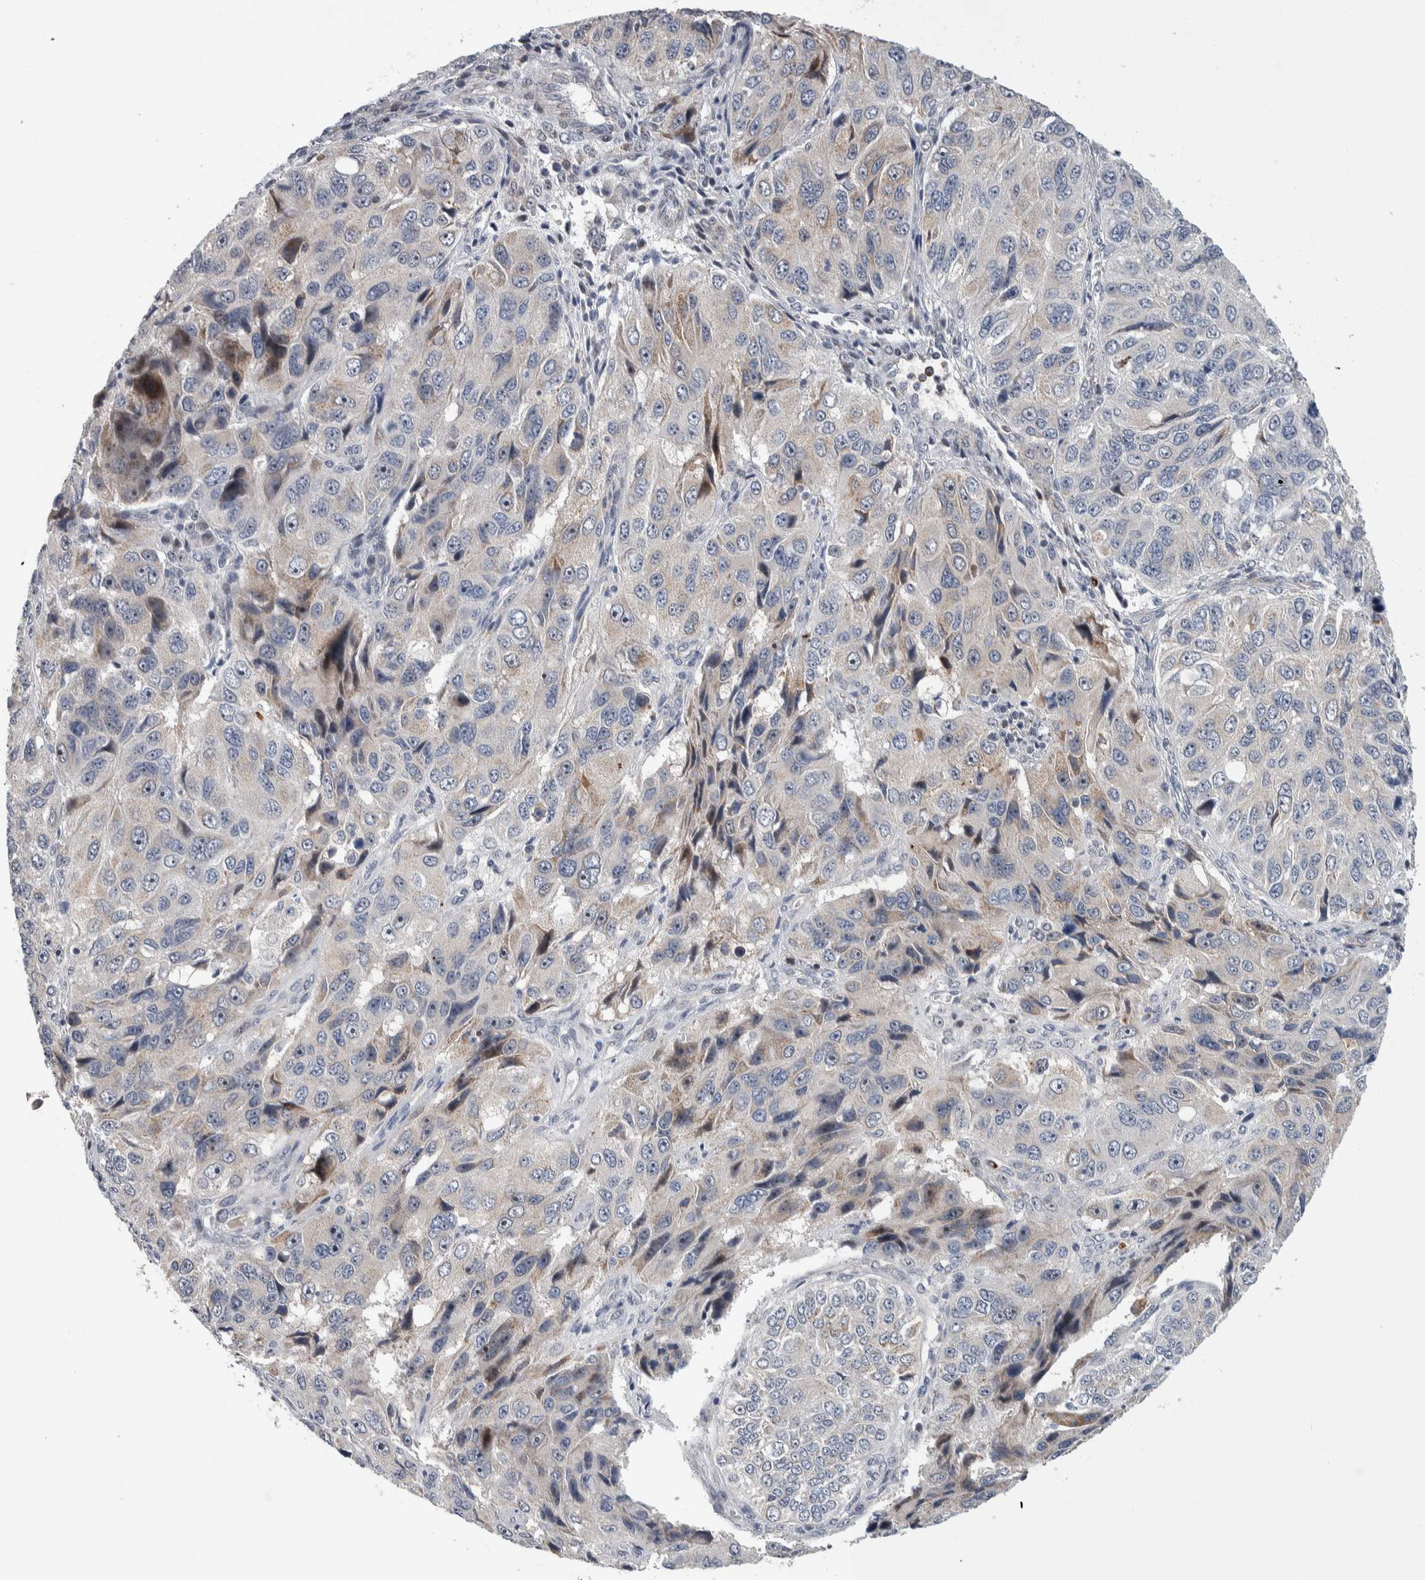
{"staining": {"intensity": "moderate", "quantity": "<25%", "location": "nuclear"}, "tissue": "ovarian cancer", "cell_type": "Tumor cells", "image_type": "cancer", "snomed": [{"axis": "morphology", "description": "Carcinoma, endometroid"}, {"axis": "topography", "description": "Ovary"}], "caption": "Ovarian endometroid carcinoma stained for a protein (brown) reveals moderate nuclear positive expression in approximately <25% of tumor cells.", "gene": "PRRG4", "patient": {"sex": "female", "age": 51}}